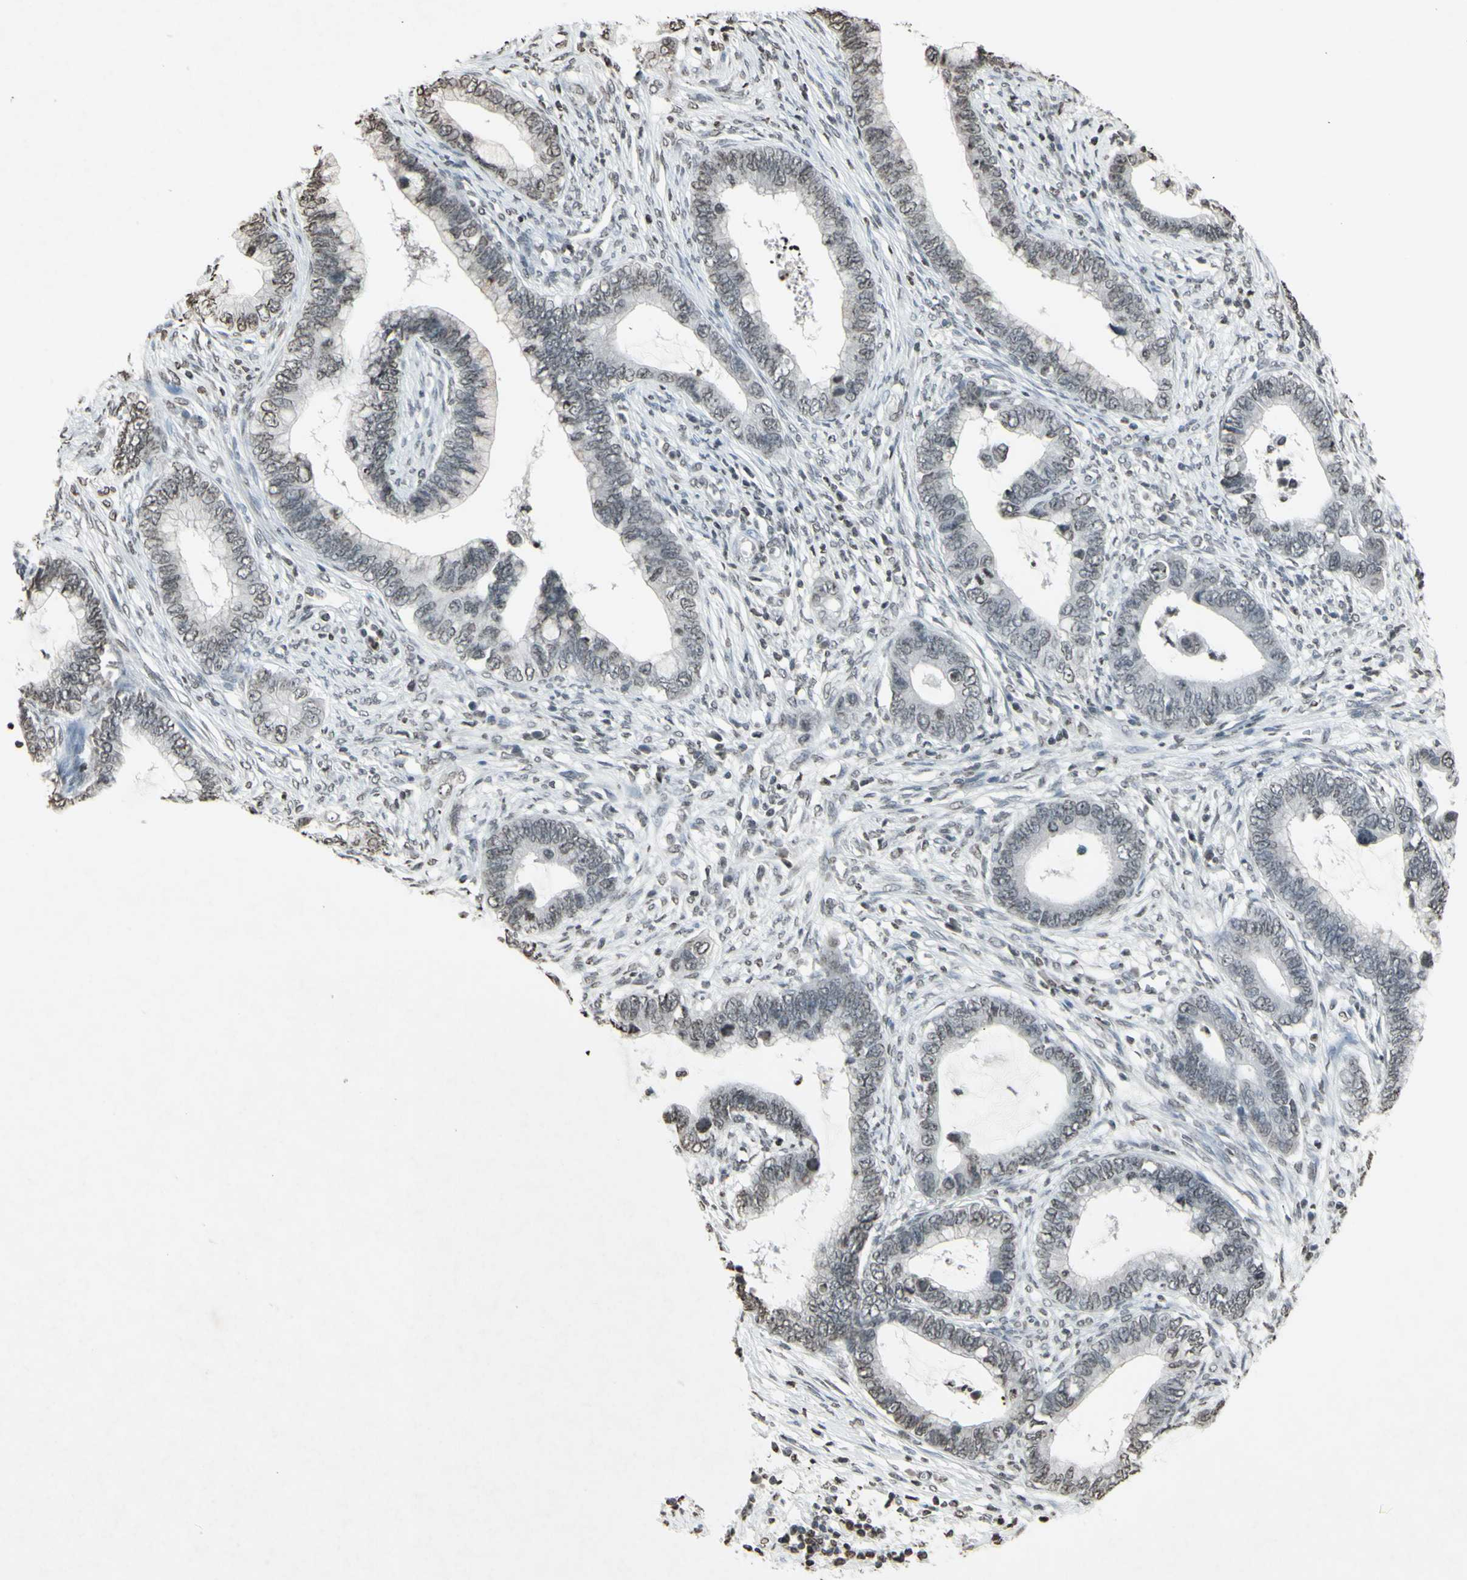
{"staining": {"intensity": "negative", "quantity": "none", "location": "none"}, "tissue": "cervical cancer", "cell_type": "Tumor cells", "image_type": "cancer", "snomed": [{"axis": "morphology", "description": "Adenocarcinoma, NOS"}, {"axis": "topography", "description": "Cervix"}], "caption": "Protein analysis of cervical cancer displays no significant expression in tumor cells.", "gene": "CD79B", "patient": {"sex": "female", "age": 44}}